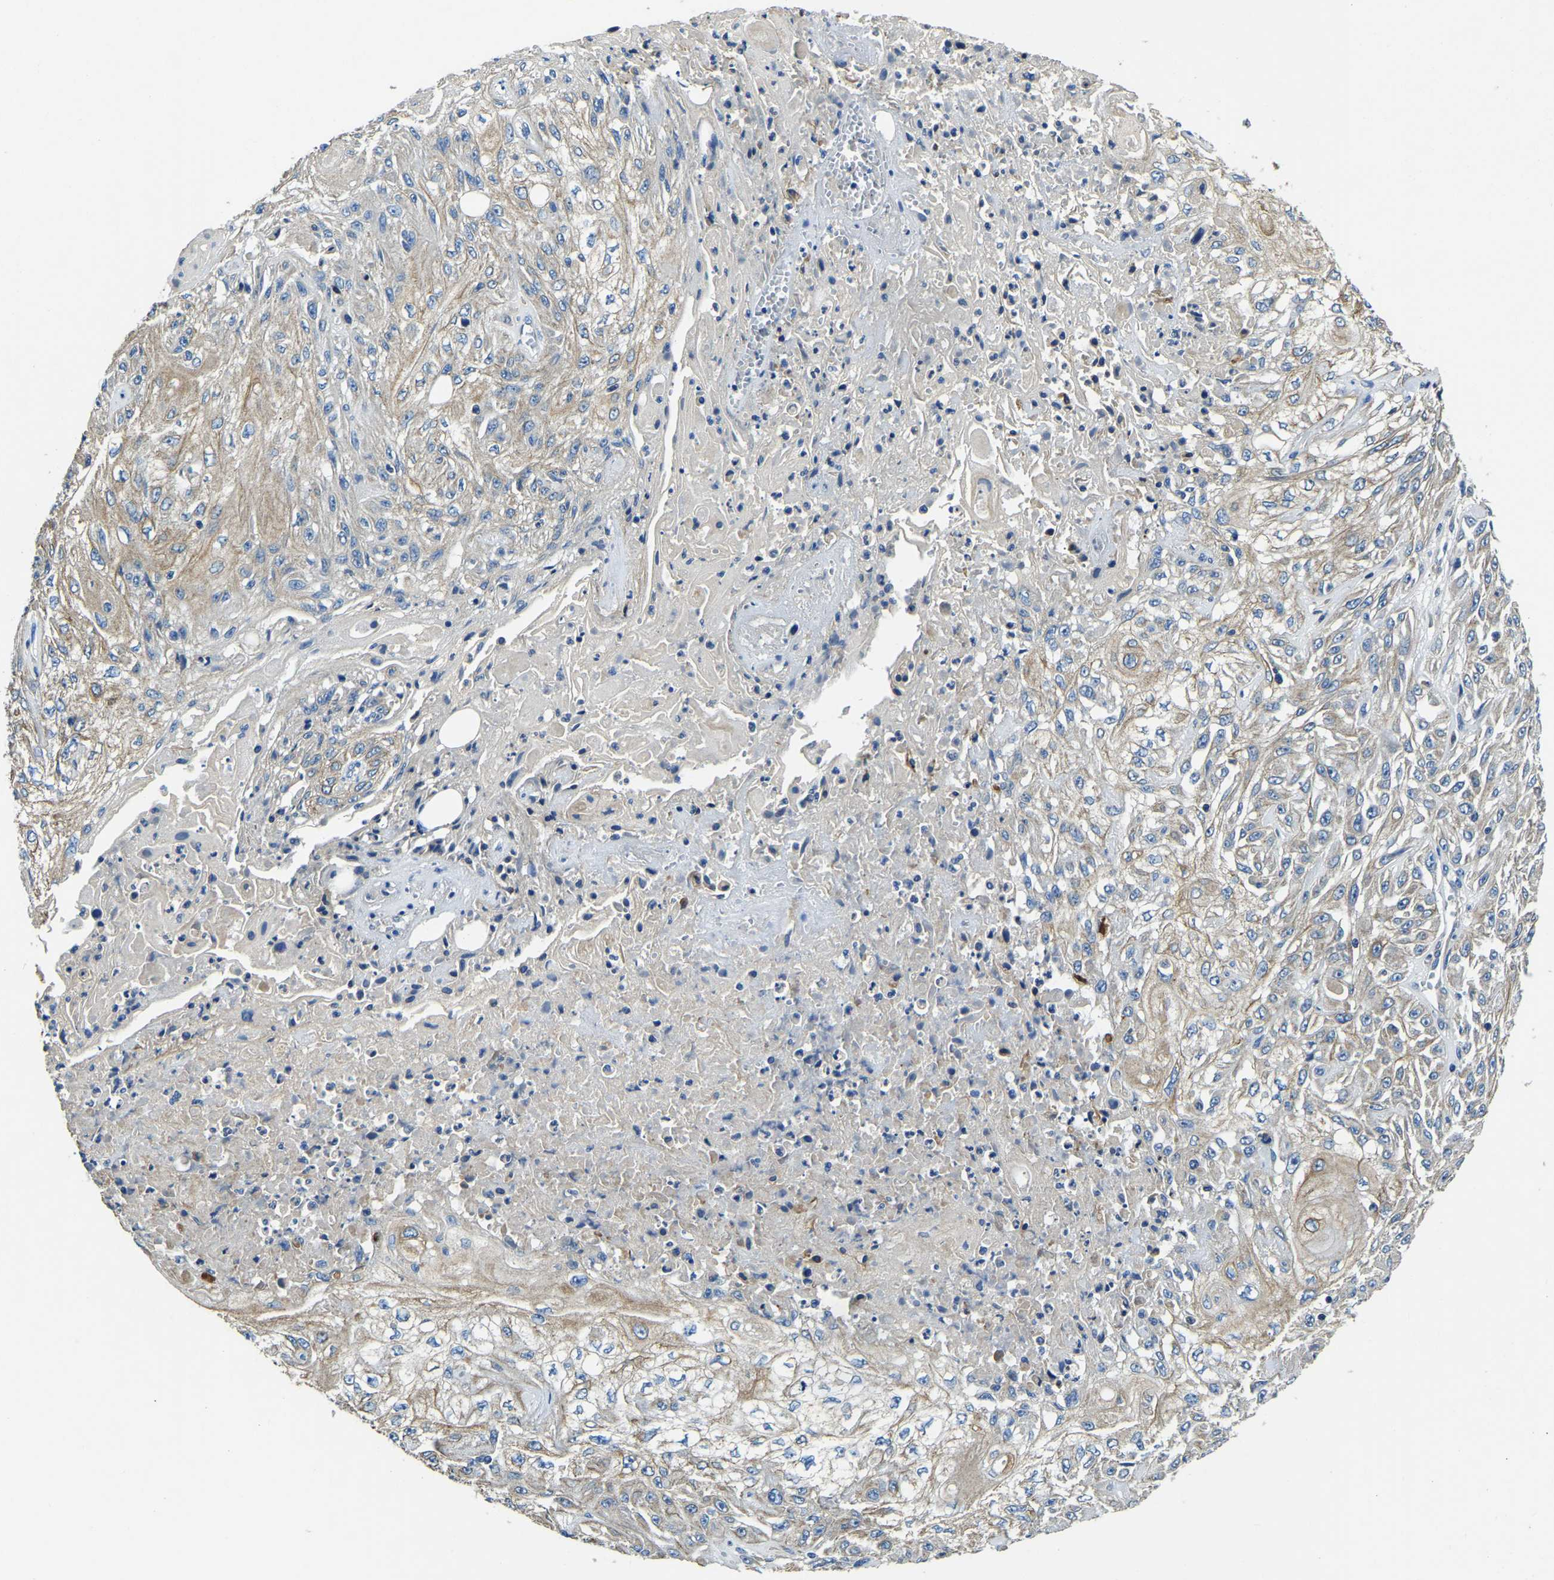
{"staining": {"intensity": "weak", "quantity": ">75%", "location": "cytoplasmic/membranous"}, "tissue": "skin cancer", "cell_type": "Tumor cells", "image_type": "cancer", "snomed": [{"axis": "morphology", "description": "Squamous cell carcinoma, NOS"}, {"axis": "morphology", "description": "Squamous cell carcinoma, metastatic, NOS"}, {"axis": "topography", "description": "Skin"}, {"axis": "topography", "description": "Lymph node"}], "caption": "A brown stain highlights weak cytoplasmic/membranous expression of a protein in skin cancer (squamous cell carcinoma) tumor cells.", "gene": "STAT2", "patient": {"sex": "male", "age": 75}}